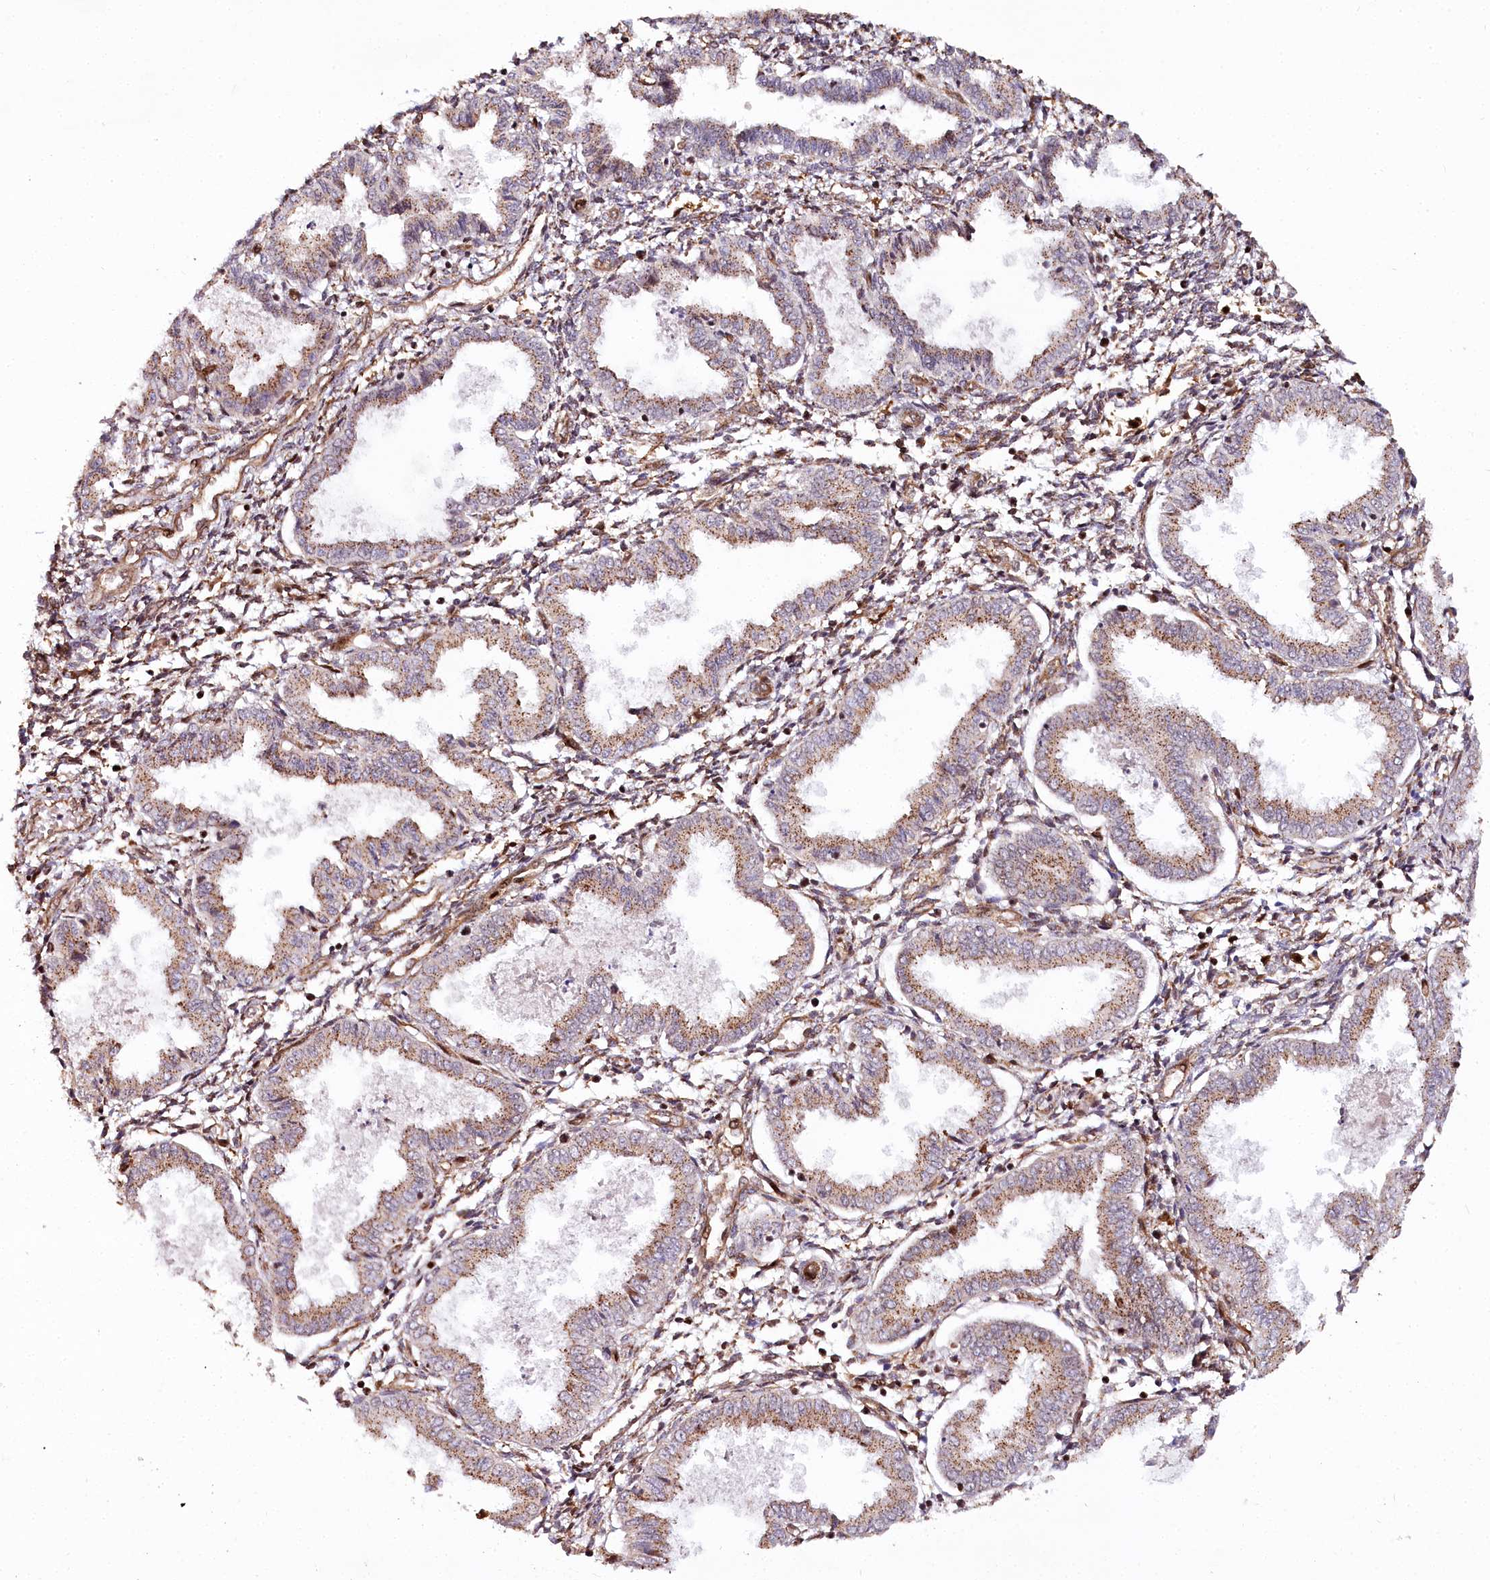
{"staining": {"intensity": "moderate", "quantity": "25%-75%", "location": "cytoplasmic/membranous,nuclear"}, "tissue": "endometrium", "cell_type": "Cells in endometrial stroma", "image_type": "normal", "snomed": [{"axis": "morphology", "description": "Normal tissue, NOS"}, {"axis": "topography", "description": "Endometrium"}], "caption": "Endometrium was stained to show a protein in brown. There is medium levels of moderate cytoplasmic/membranous,nuclear staining in approximately 25%-75% of cells in endometrial stroma.", "gene": "COPG1", "patient": {"sex": "female", "age": 33}}